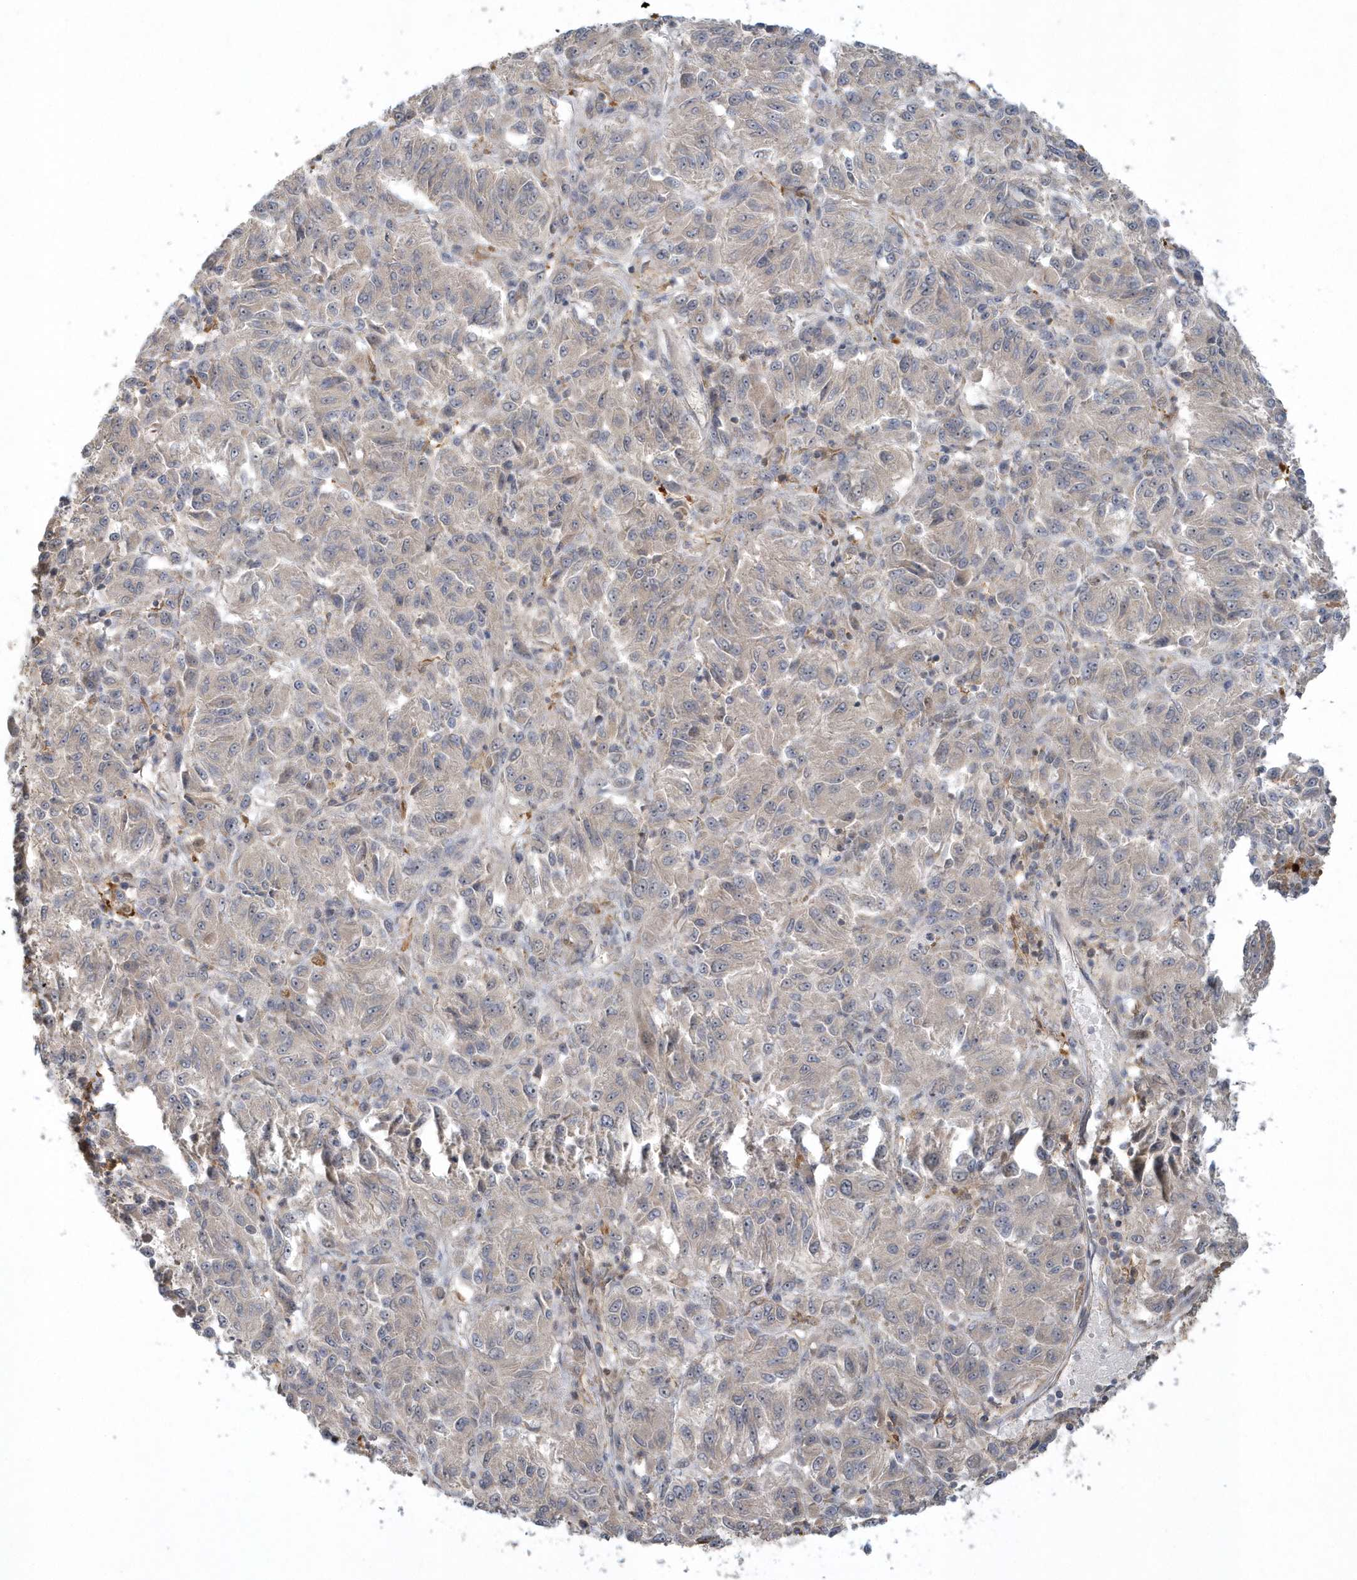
{"staining": {"intensity": "negative", "quantity": "none", "location": "none"}, "tissue": "melanoma", "cell_type": "Tumor cells", "image_type": "cancer", "snomed": [{"axis": "morphology", "description": "Malignant melanoma, Metastatic site"}, {"axis": "topography", "description": "Lung"}], "caption": "This is an immunohistochemistry (IHC) micrograph of human malignant melanoma (metastatic site). There is no positivity in tumor cells.", "gene": "THG1L", "patient": {"sex": "male", "age": 64}}